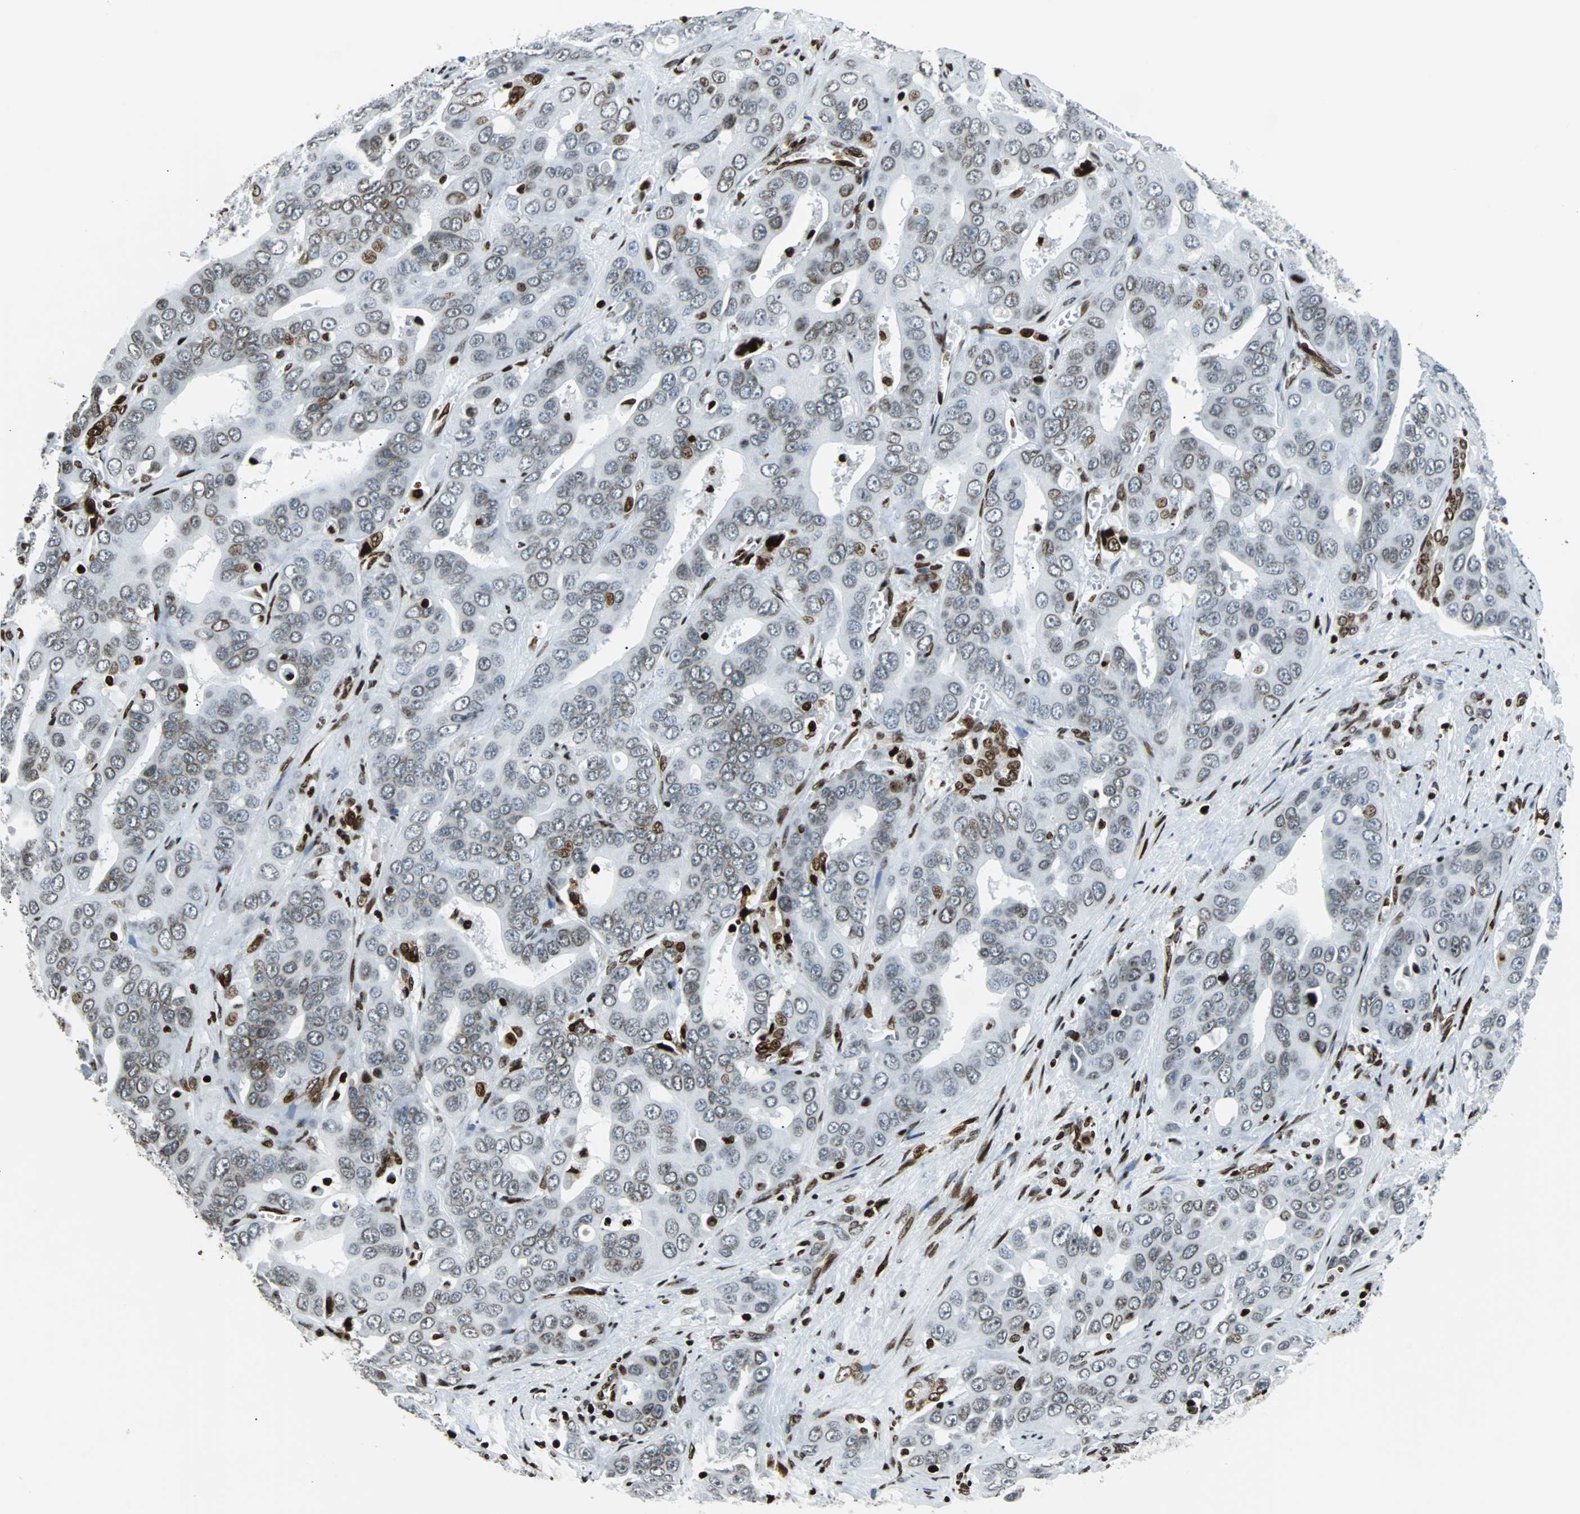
{"staining": {"intensity": "moderate", "quantity": "<25%", "location": "nuclear"}, "tissue": "liver cancer", "cell_type": "Tumor cells", "image_type": "cancer", "snomed": [{"axis": "morphology", "description": "Cholangiocarcinoma"}, {"axis": "topography", "description": "Liver"}], "caption": "Moderate nuclear positivity for a protein is present in about <25% of tumor cells of cholangiocarcinoma (liver) using IHC.", "gene": "ZNF131", "patient": {"sex": "female", "age": 52}}